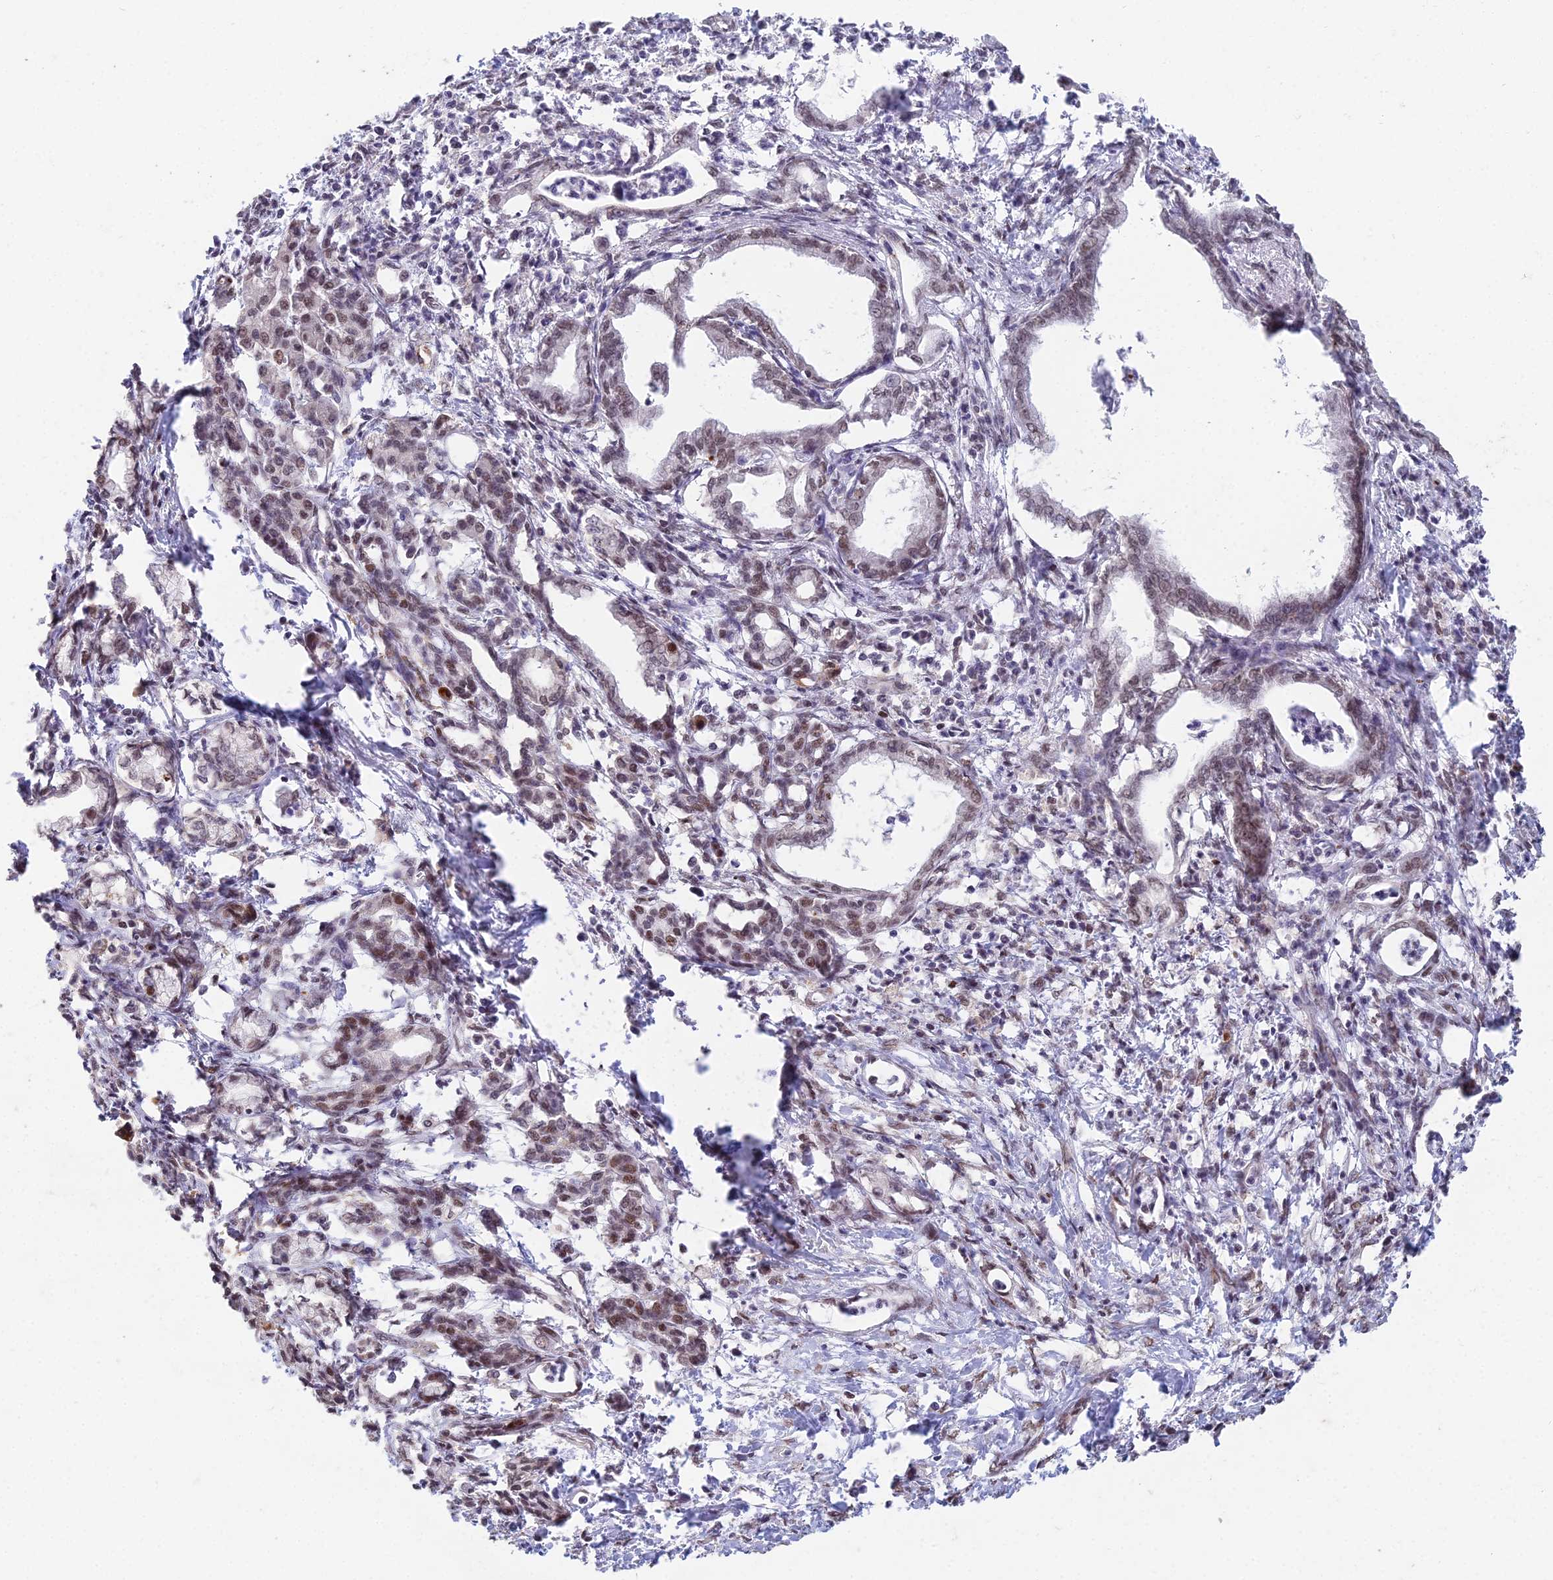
{"staining": {"intensity": "weak", "quantity": ">75%", "location": "nuclear"}, "tissue": "pancreatic cancer", "cell_type": "Tumor cells", "image_type": "cancer", "snomed": [{"axis": "morphology", "description": "Adenocarcinoma, NOS"}, {"axis": "topography", "description": "Pancreas"}], "caption": "Immunohistochemical staining of adenocarcinoma (pancreatic) exhibits weak nuclear protein positivity in about >75% of tumor cells. (DAB IHC with brightfield microscopy, high magnification).", "gene": "ABHD17A", "patient": {"sex": "female", "age": 55}}